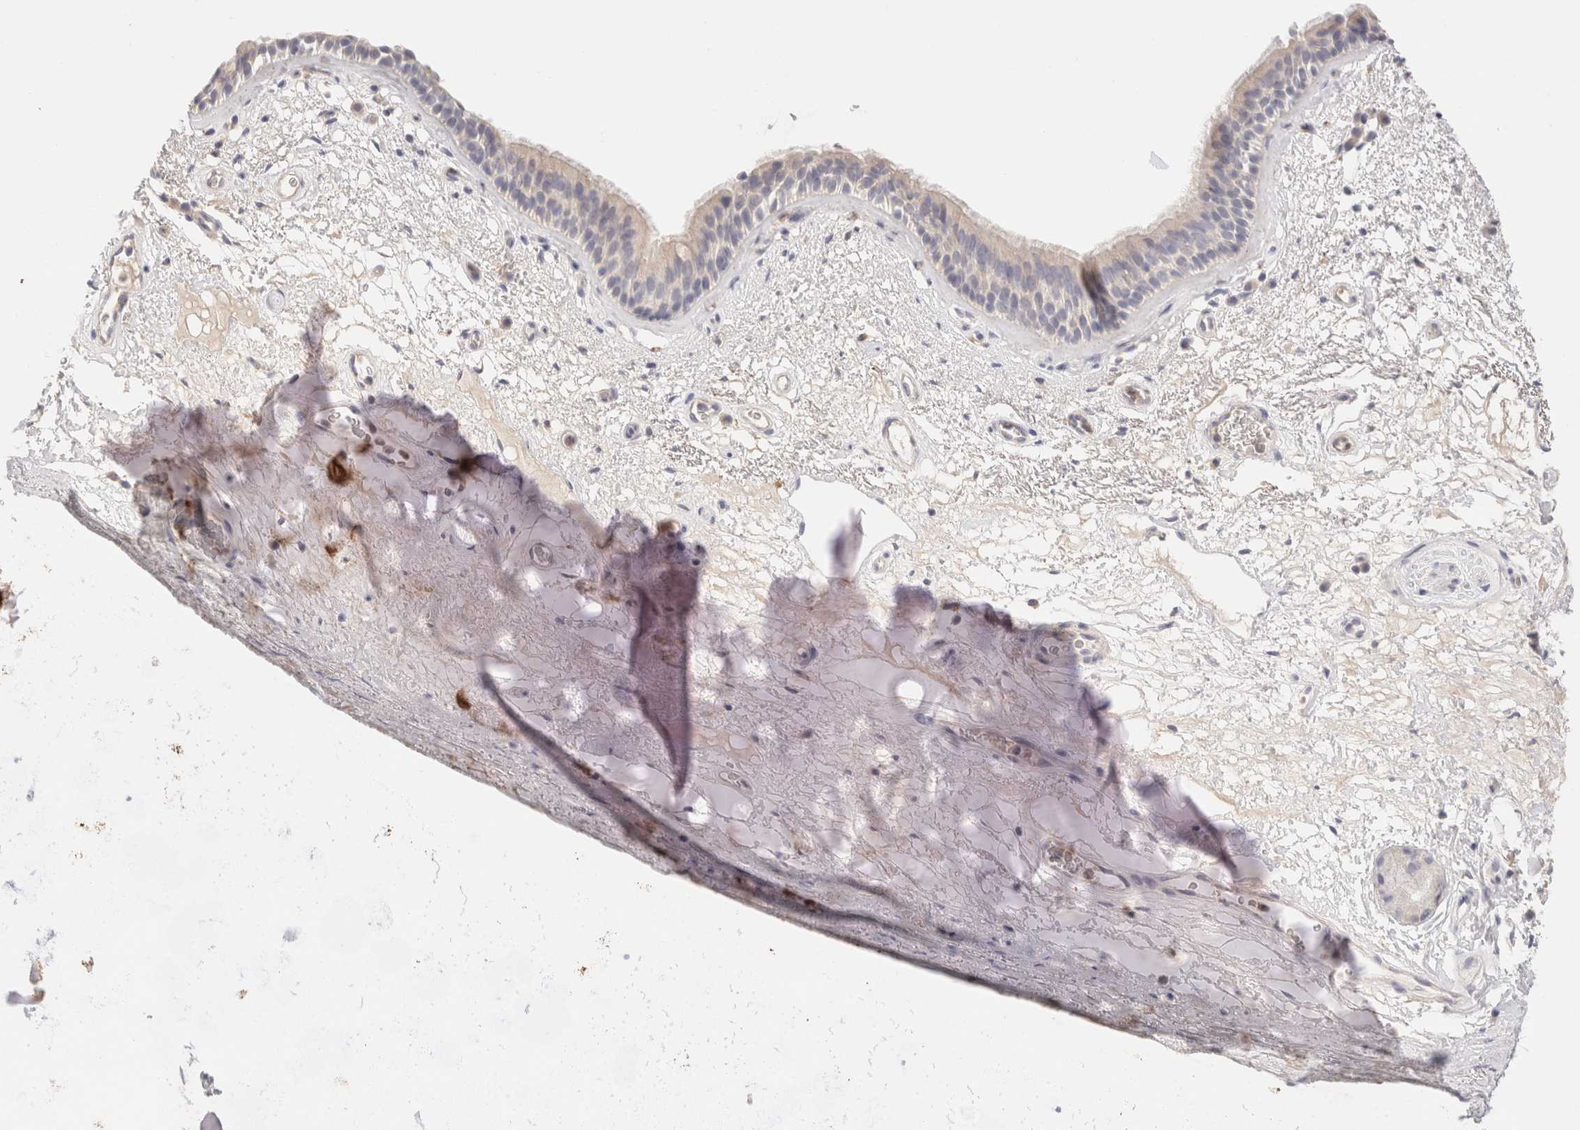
{"staining": {"intensity": "negative", "quantity": "none", "location": "none"}, "tissue": "bronchus", "cell_type": "Respiratory epithelial cells", "image_type": "normal", "snomed": [{"axis": "morphology", "description": "Normal tissue, NOS"}, {"axis": "topography", "description": "Cartilage tissue"}], "caption": "Immunohistochemistry (IHC) histopathology image of normal bronchus stained for a protein (brown), which demonstrates no positivity in respiratory epithelial cells.", "gene": "SCGB2A2", "patient": {"sex": "female", "age": 63}}